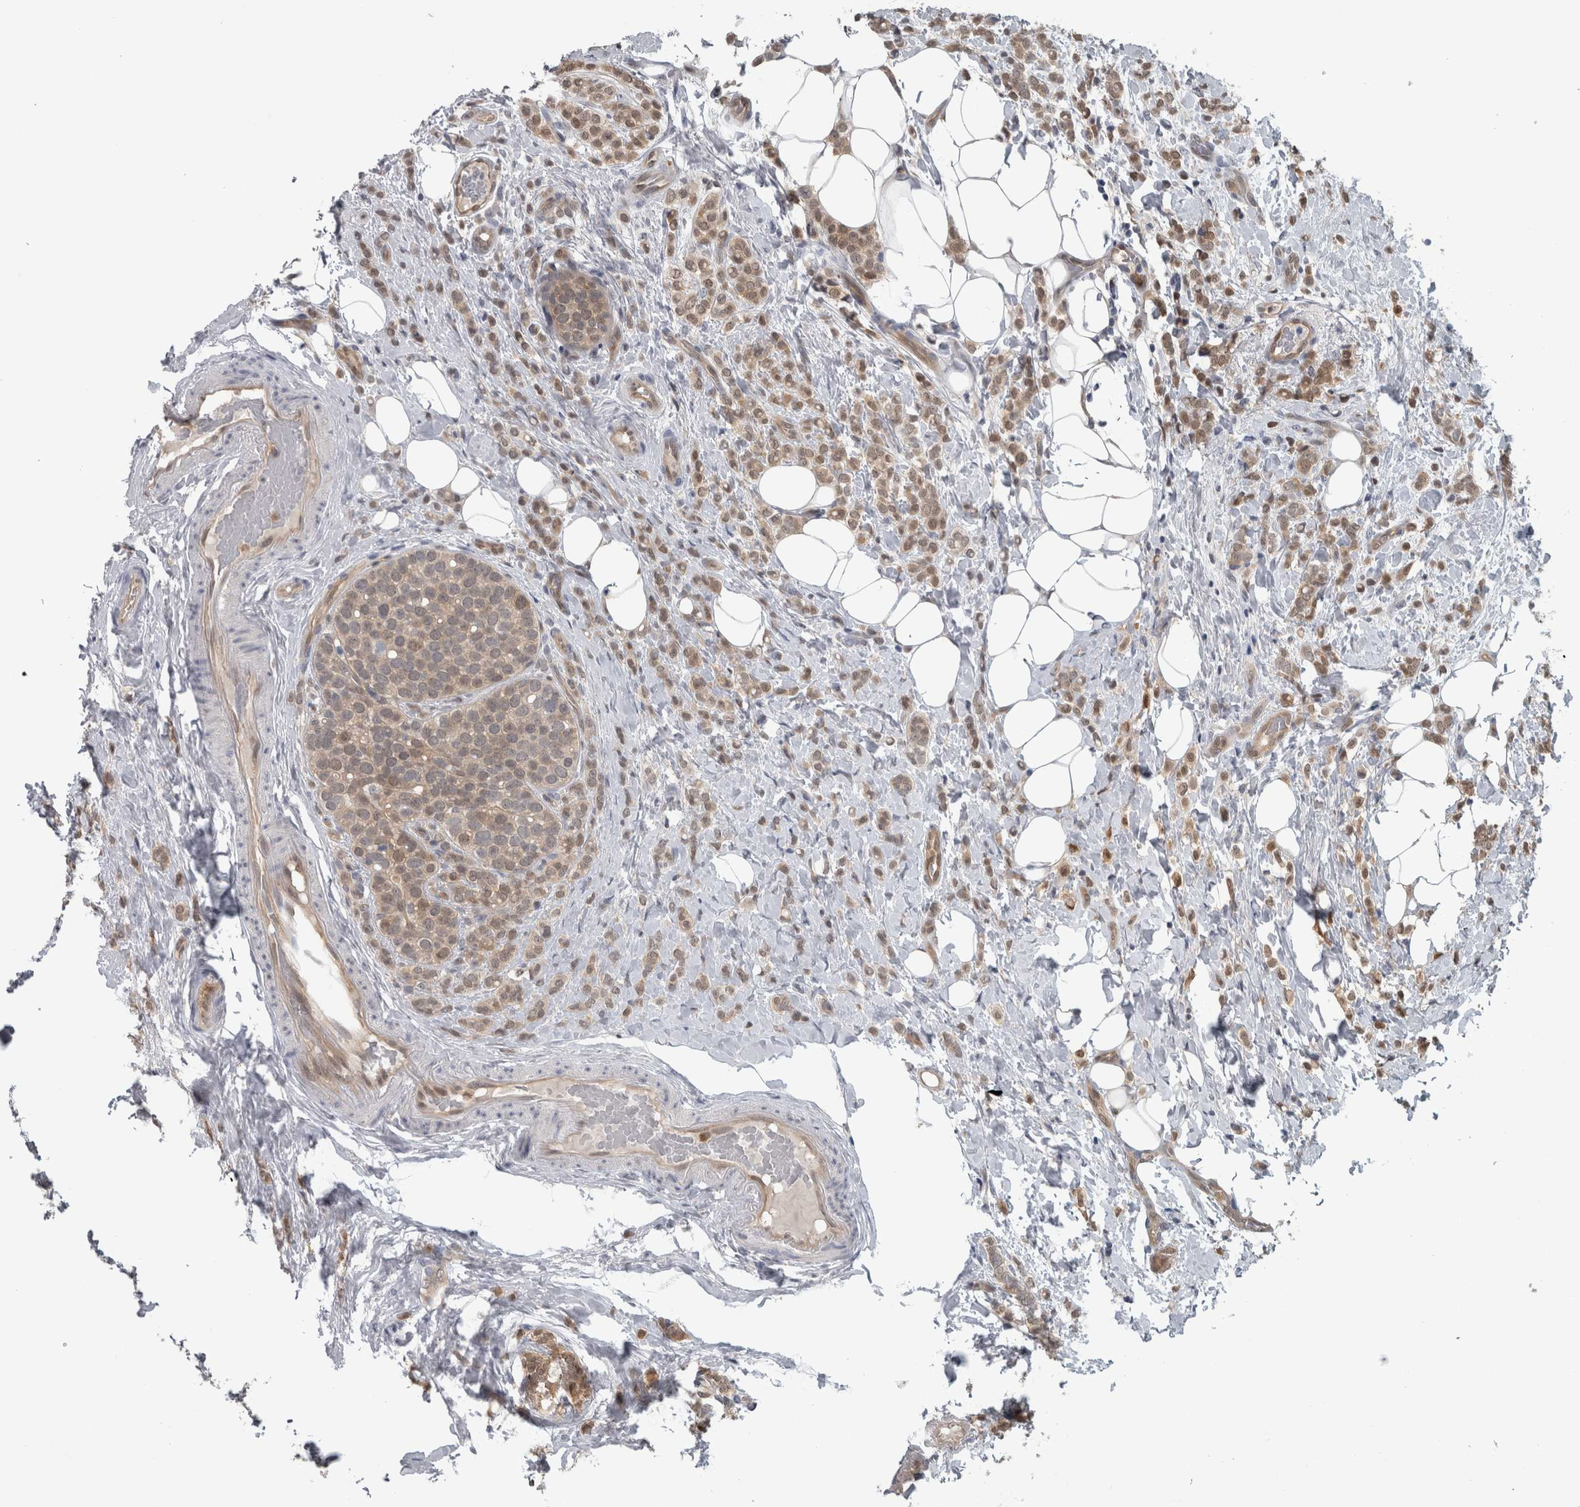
{"staining": {"intensity": "moderate", "quantity": ">75%", "location": "cytoplasmic/membranous,nuclear"}, "tissue": "breast cancer", "cell_type": "Tumor cells", "image_type": "cancer", "snomed": [{"axis": "morphology", "description": "Lobular carcinoma"}, {"axis": "topography", "description": "Breast"}], "caption": "Lobular carcinoma (breast) was stained to show a protein in brown. There is medium levels of moderate cytoplasmic/membranous and nuclear expression in about >75% of tumor cells.", "gene": "NAPRT", "patient": {"sex": "female", "age": 50}}